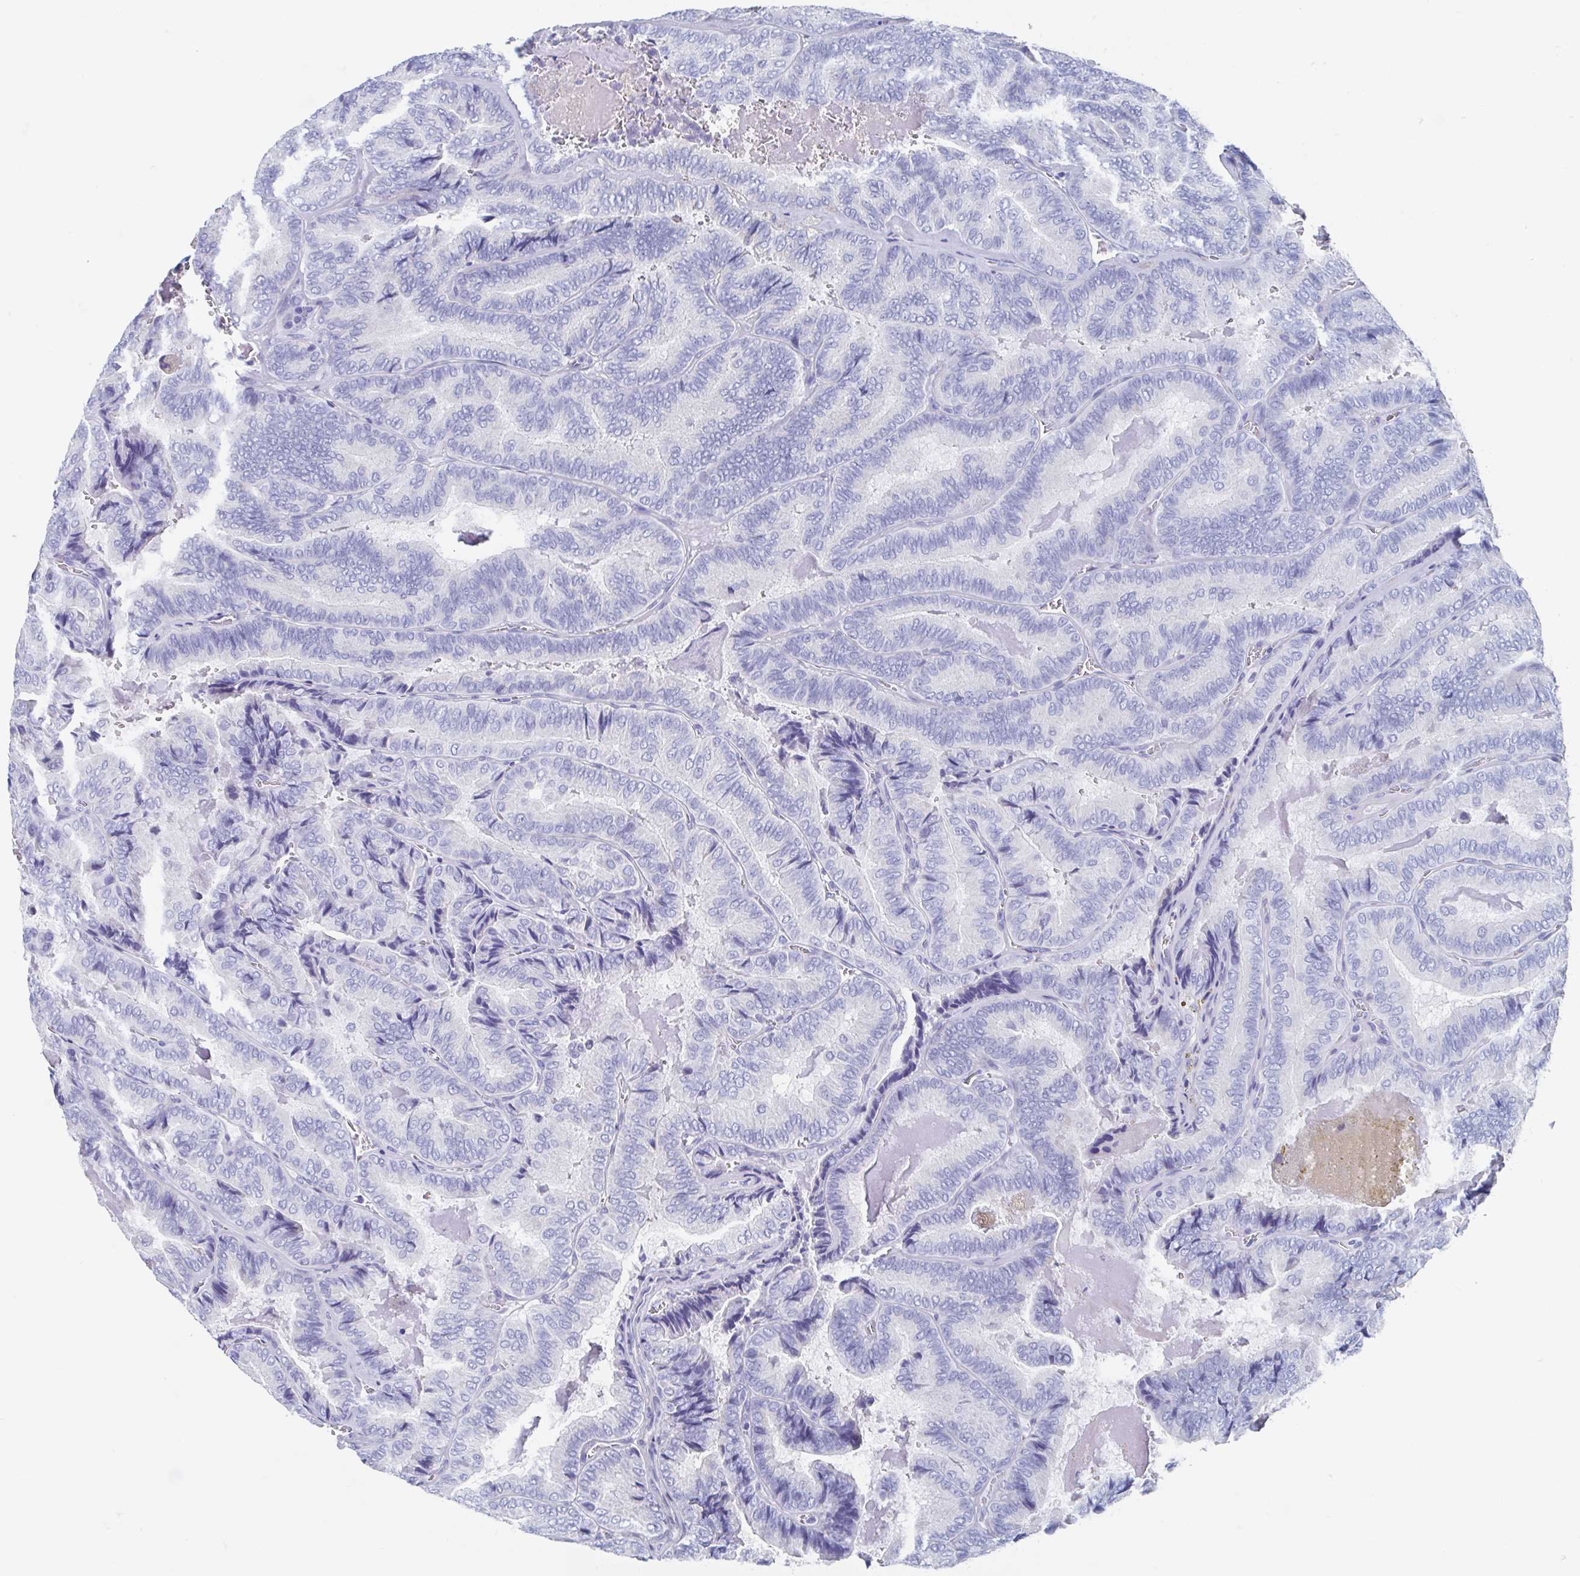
{"staining": {"intensity": "negative", "quantity": "none", "location": "none"}, "tissue": "thyroid cancer", "cell_type": "Tumor cells", "image_type": "cancer", "snomed": [{"axis": "morphology", "description": "Papillary adenocarcinoma, NOS"}, {"axis": "topography", "description": "Thyroid gland"}], "caption": "Tumor cells are negative for protein expression in human thyroid cancer (papillary adenocarcinoma). Brightfield microscopy of immunohistochemistry stained with DAB (3,3'-diaminobenzidine) (brown) and hematoxylin (blue), captured at high magnification.", "gene": "SHCBP1L", "patient": {"sex": "female", "age": 75}}